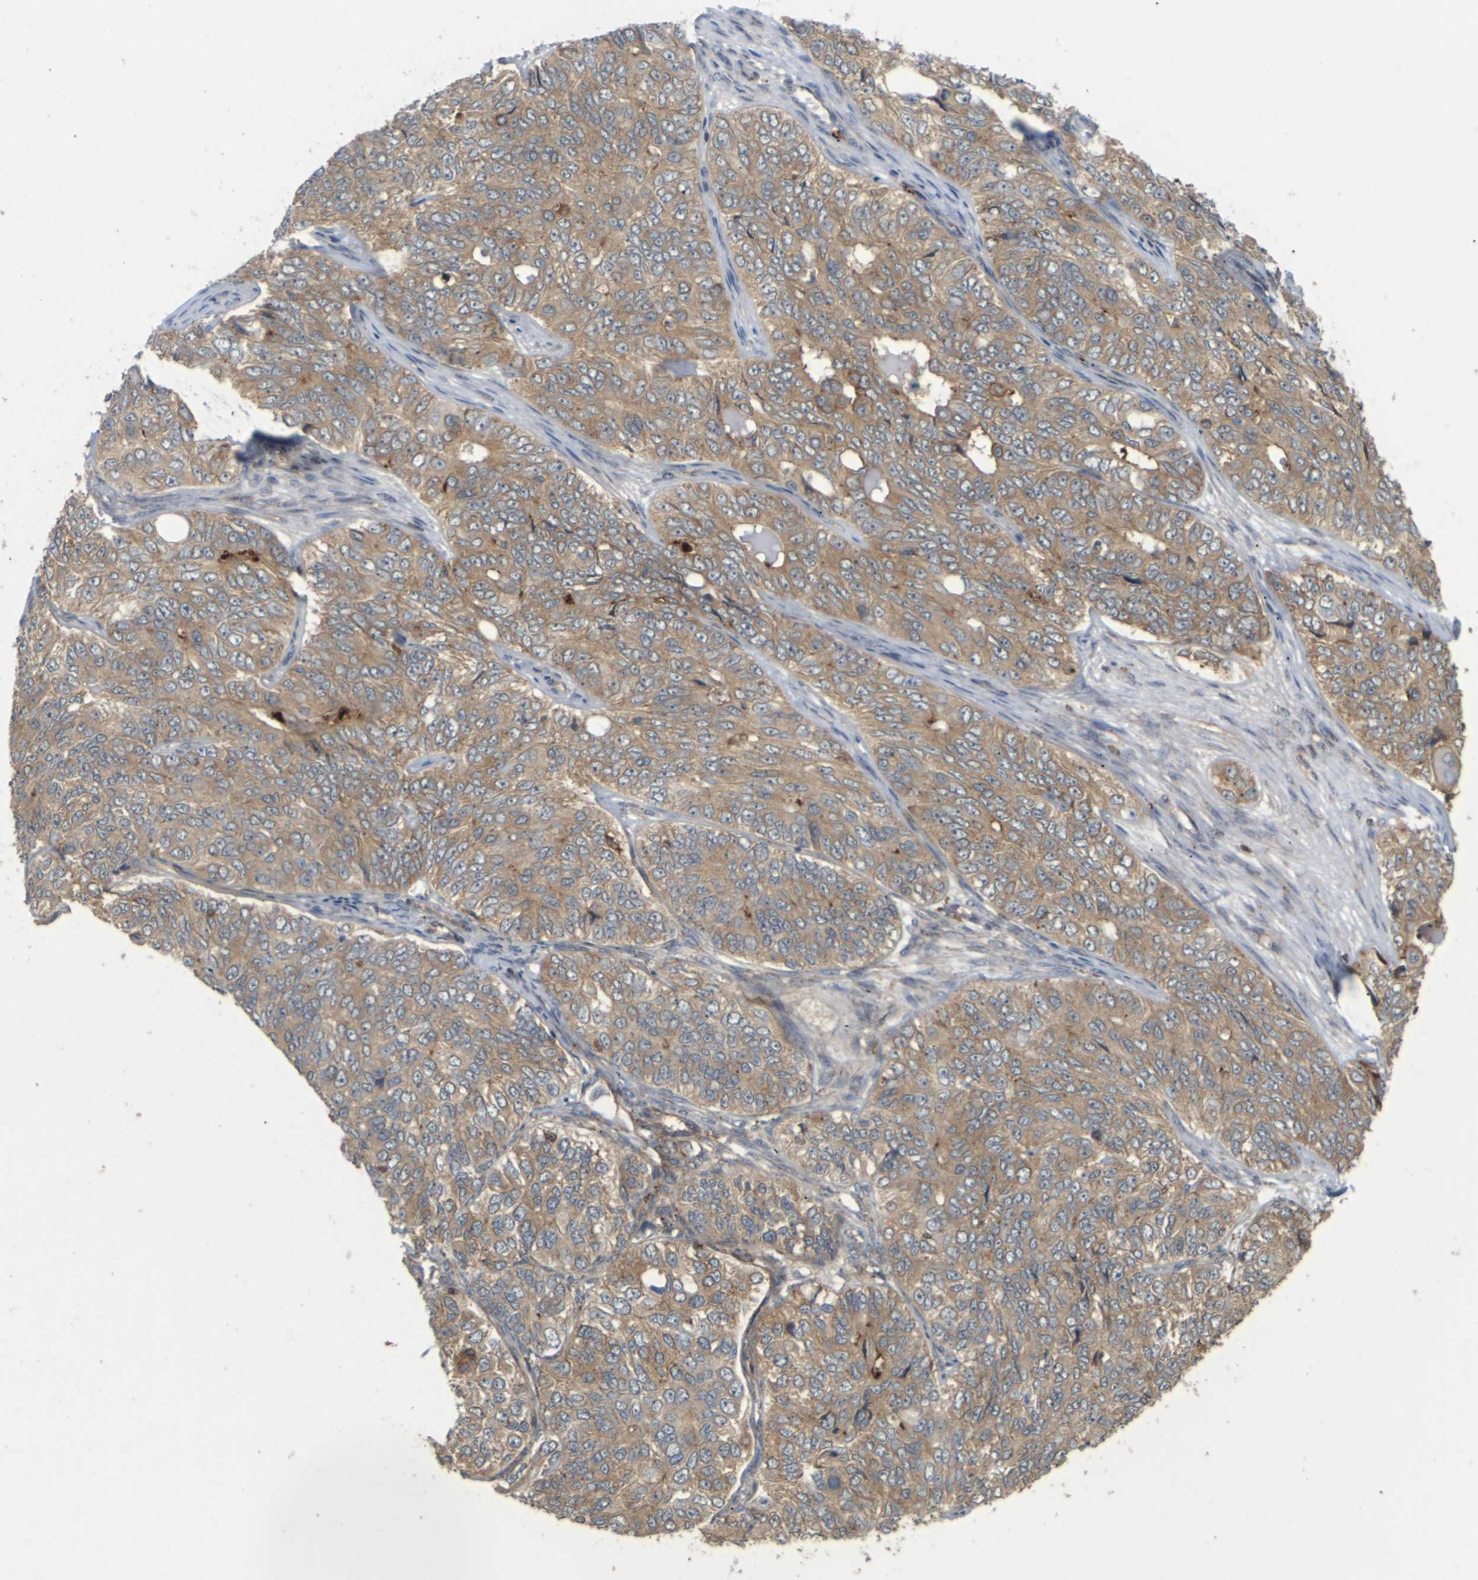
{"staining": {"intensity": "moderate", "quantity": ">75%", "location": "cytoplasmic/membranous"}, "tissue": "ovarian cancer", "cell_type": "Tumor cells", "image_type": "cancer", "snomed": [{"axis": "morphology", "description": "Carcinoma, endometroid"}, {"axis": "topography", "description": "Ovary"}], "caption": "A histopathology image of ovarian cancer (endometroid carcinoma) stained for a protein exhibits moderate cytoplasmic/membranous brown staining in tumor cells.", "gene": "KSR1", "patient": {"sex": "female", "age": 51}}